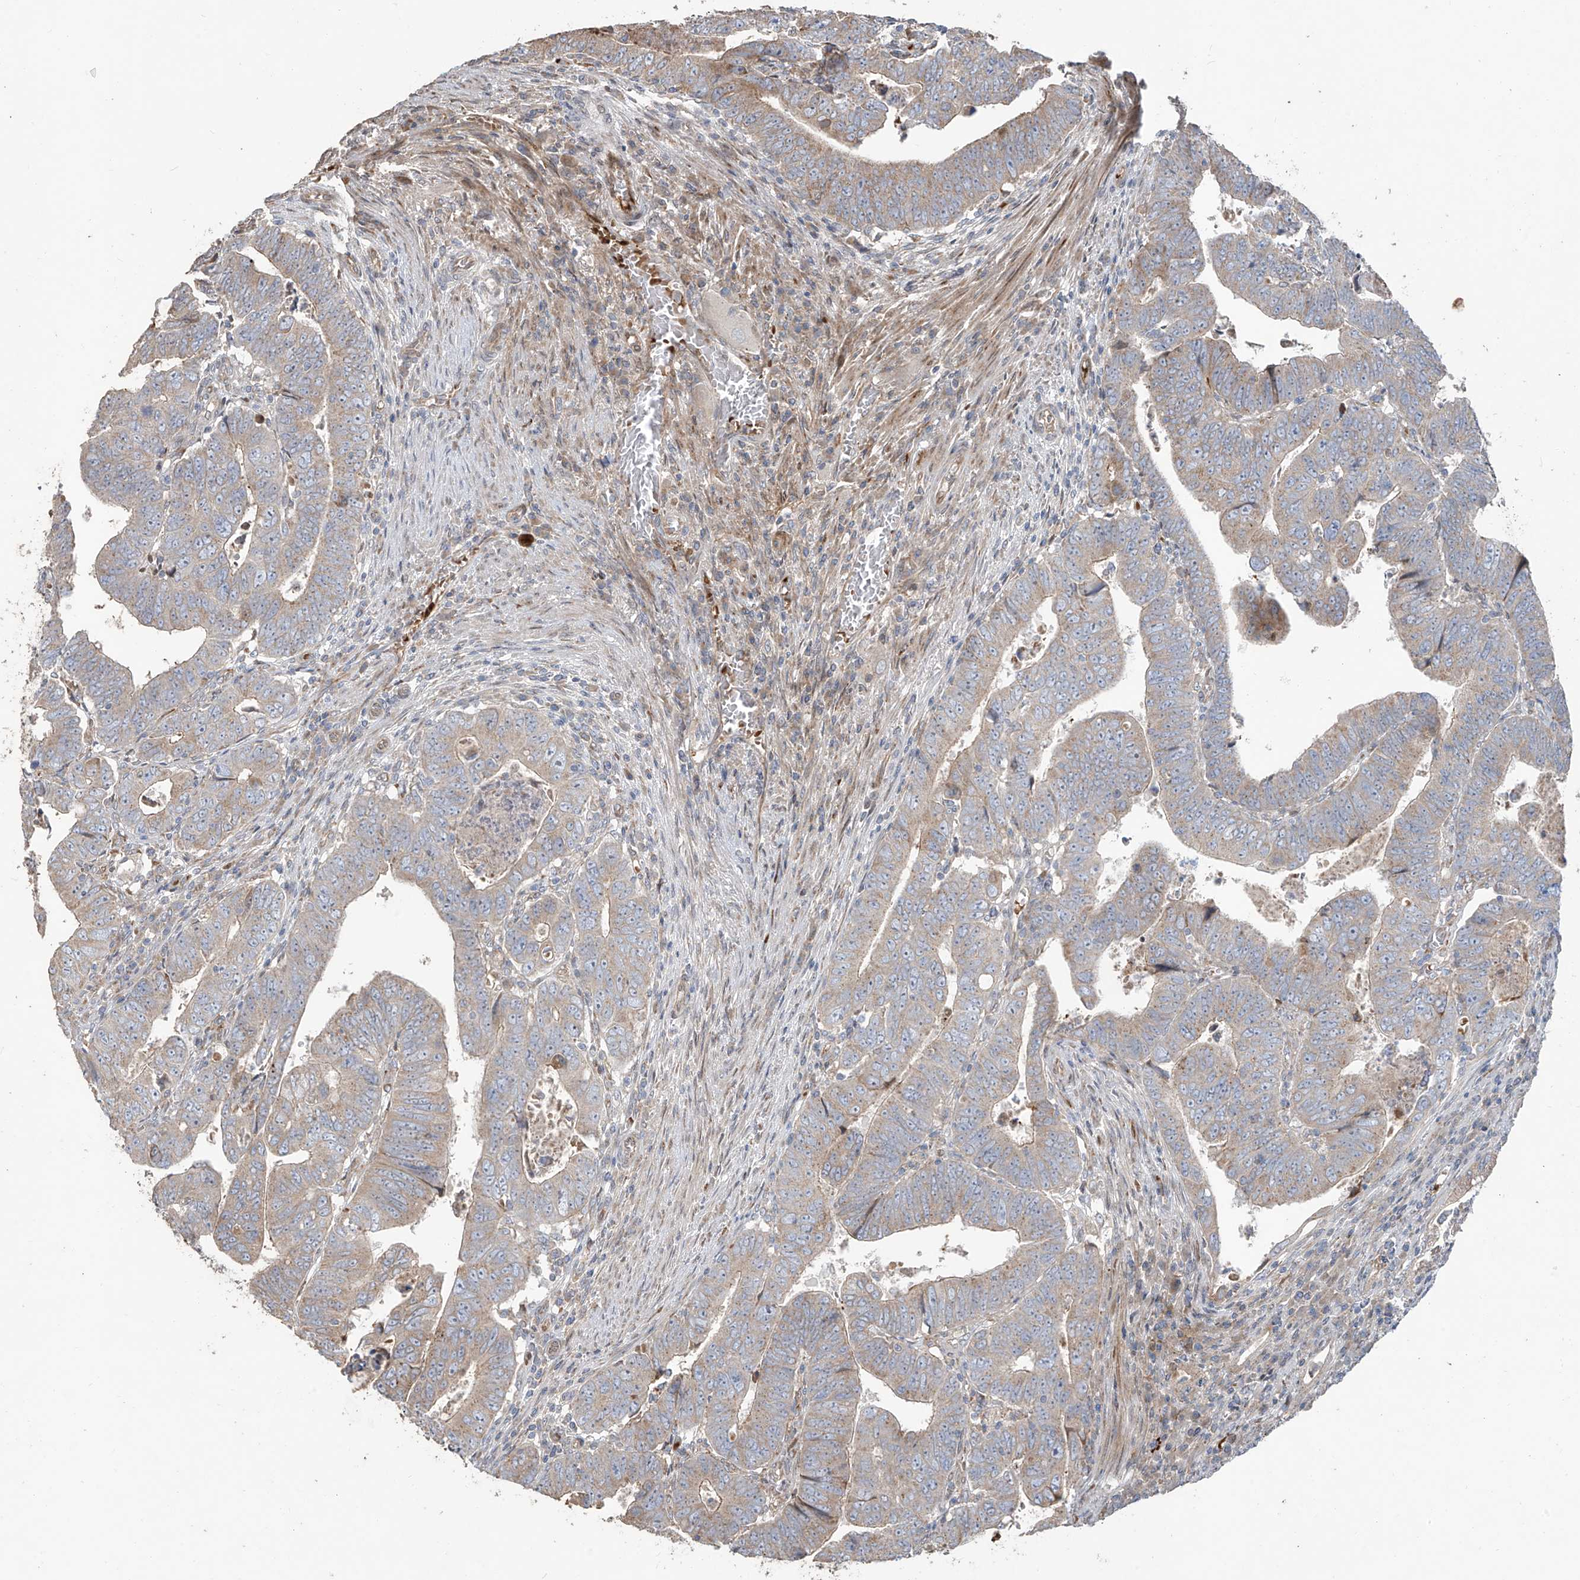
{"staining": {"intensity": "weak", "quantity": "25%-75%", "location": "cytoplasmic/membranous"}, "tissue": "colorectal cancer", "cell_type": "Tumor cells", "image_type": "cancer", "snomed": [{"axis": "morphology", "description": "Normal tissue, NOS"}, {"axis": "morphology", "description": "Adenocarcinoma, NOS"}, {"axis": "topography", "description": "Rectum"}], "caption": "Immunohistochemistry (IHC) staining of adenocarcinoma (colorectal), which demonstrates low levels of weak cytoplasmic/membranous staining in approximately 25%-75% of tumor cells indicating weak cytoplasmic/membranous protein expression. The staining was performed using DAB (brown) for protein detection and nuclei were counterstained in hematoxylin (blue).", "gene": "ABTB1", "patient": {"sex": "female", "age": 65}}